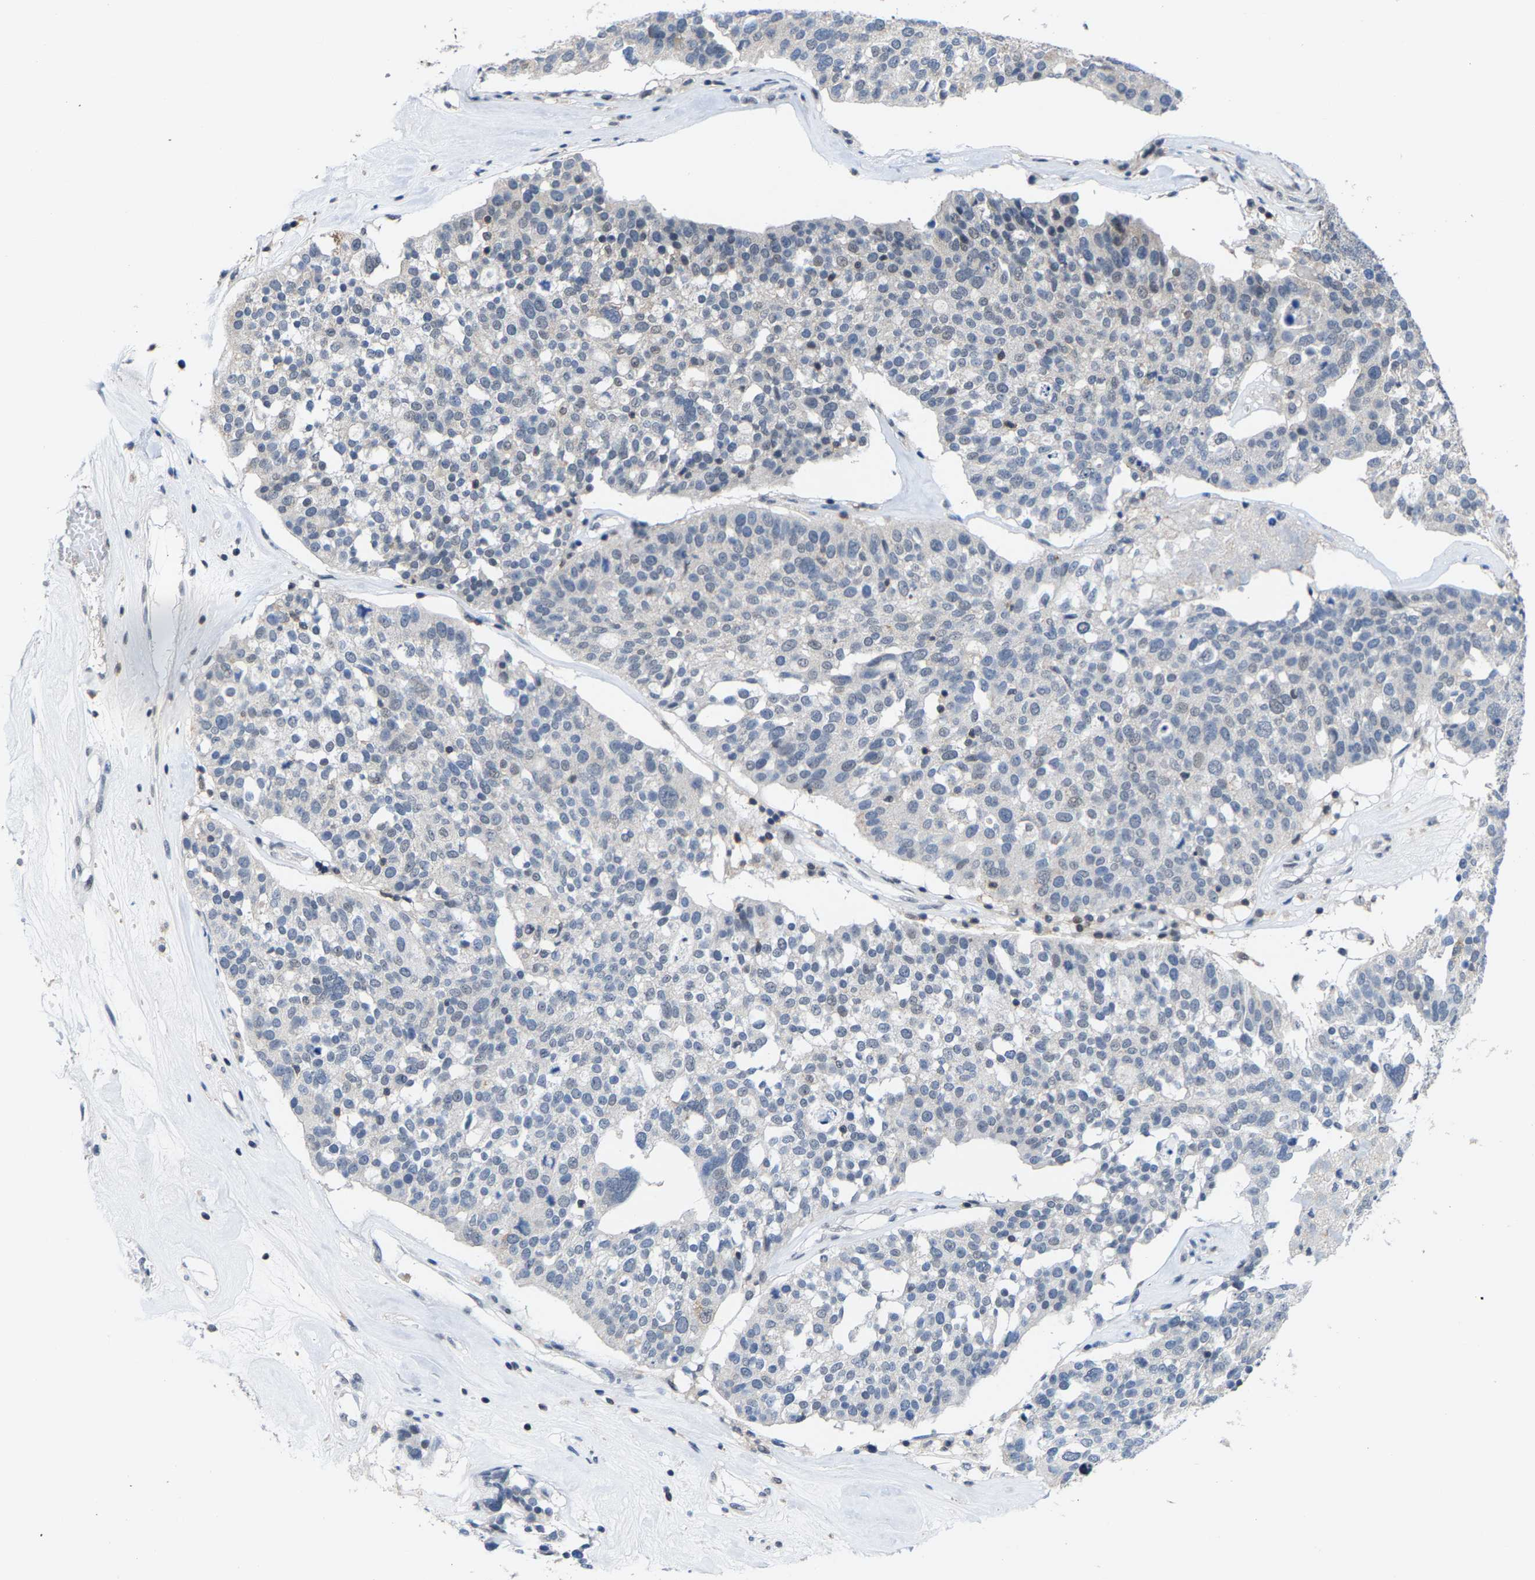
{"staining": {"intensity": "negative", "quantity": "none", "location": "none"}, "tissue": "ovarian cancer", "cell_type": "Tumor cells", "image_type": "cancer", "snomed": [{"axis": "morphology", "description": "Cystadenocarcinoma, serous, NOS"}, {"axis": "topography", "description": "Ovary"}], "caption": "This is an IHC micrograph of ovarian cancer. There is no expression in tumor cells.", "gene": "FGD3", "patient": {"sex": "female", "age": 59}}